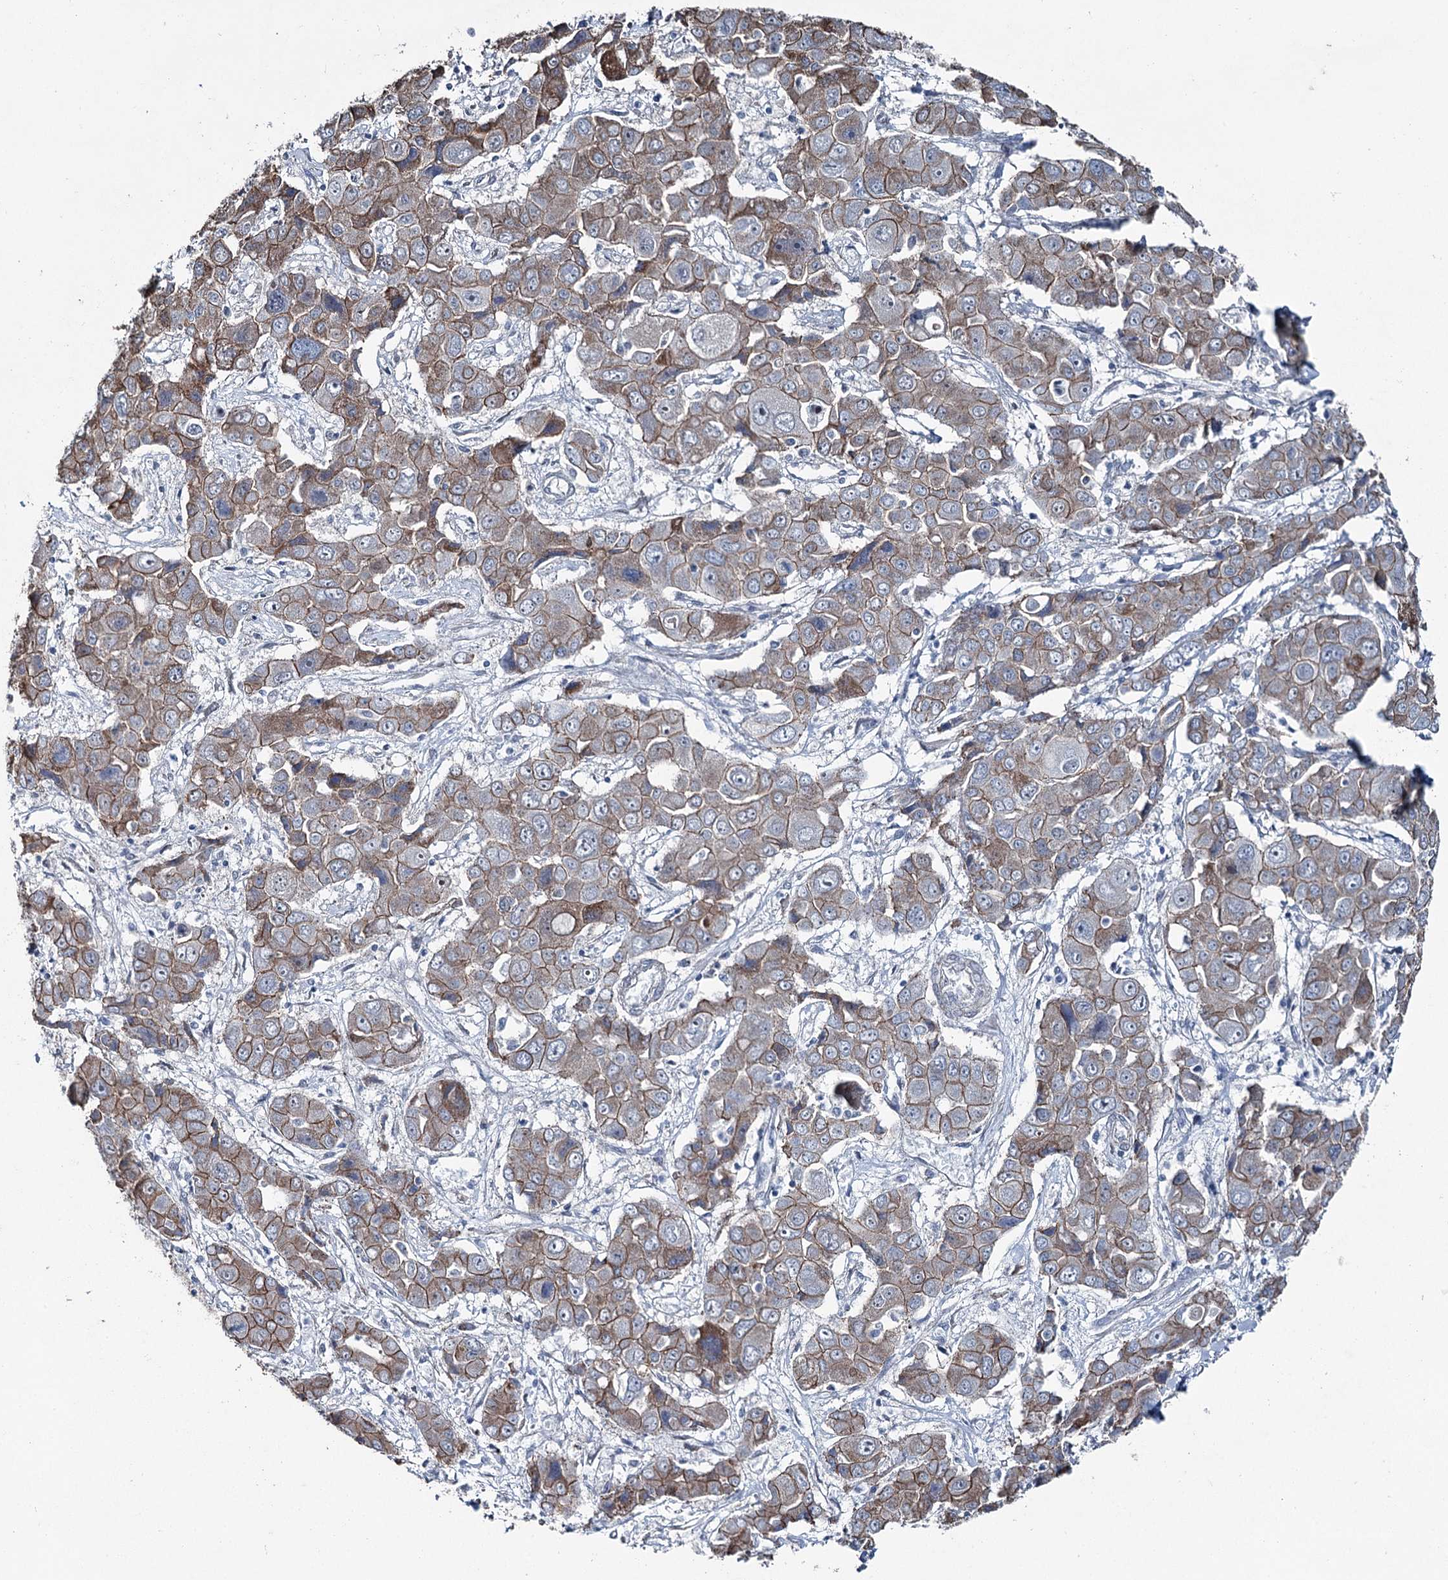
{"staining": {"intensity": "moderate", "quantity": ">75%", "location": "cytoplasmic/membranous"}, "tissue": "liver cancer", "cell_type": "Tumor cells", "image_type": "cancer", "snomed": [{"axis": "morphology", "description": "Cholangiocarcinoma"}, {"axis": "topography", "description": "Liver"}], "caption": "Brown immunohistochemical staining in human liver cancer (cholangiocarcinoma) reveals moderate cytoplasmic/membranous staining in about >75% of tumor cells.", "gene": "FAM120B", "patient": {"sex": "male", "age": 67}}